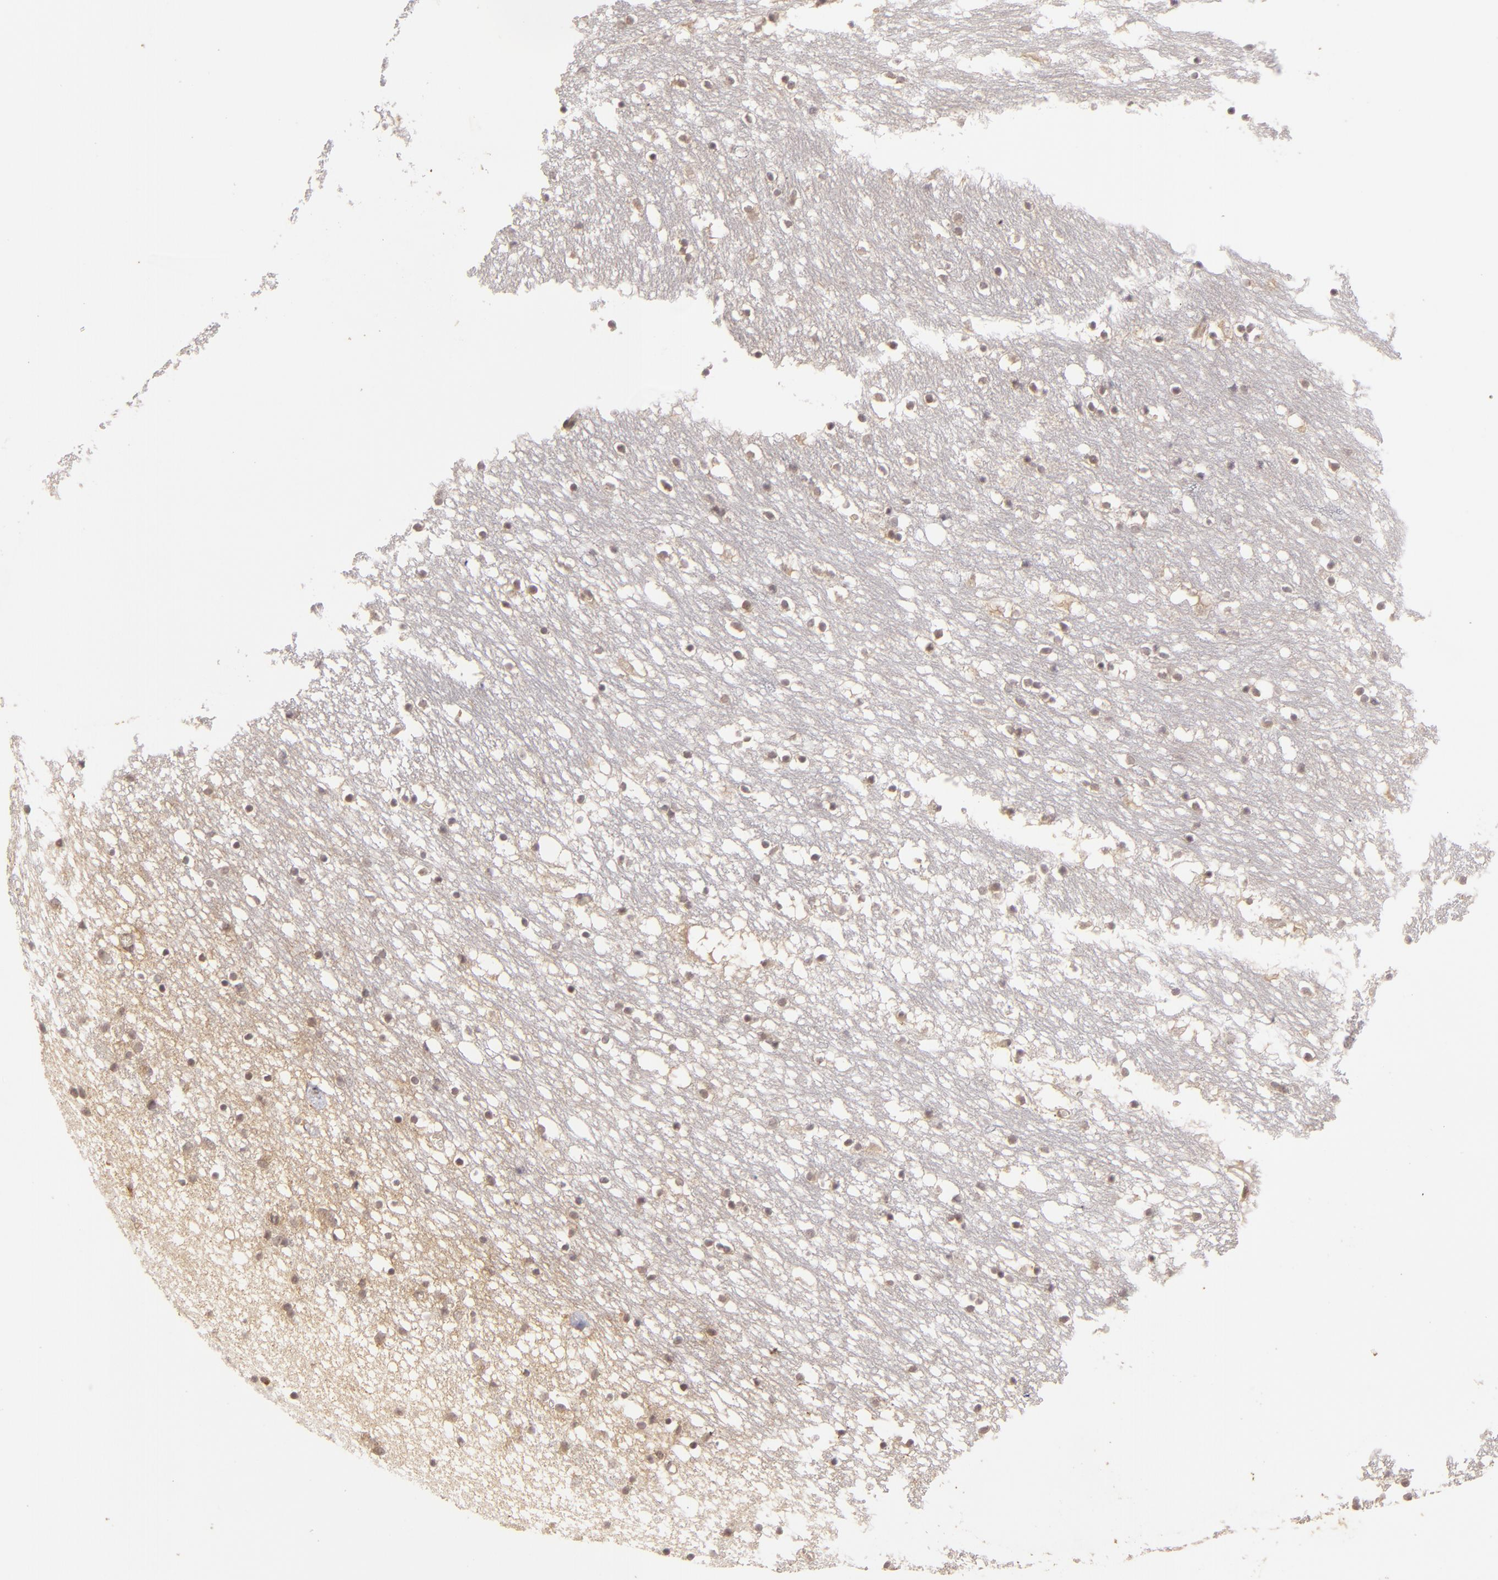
{"staining": {"intensity": "negative", "quantity": "none", "location": "none"}, "tissue": "caudate", "cell_type": "Glial cells", "image_type": "normal", "snomed": [{"axis": "morphology", "description": "Normal tissue, NOS"}, {"axis": "topography", "description": "Lateral ventricle wall"}], "caption": "The micrograph reveals no significant staining in glial cells of caudate. (DAB (3,3'-diaminobenzidine) immunohistochemistry (IHC) with hematoxylin counter stain).", "gene": "DFFA", "patient": {"sex": "male", "age": 45}}